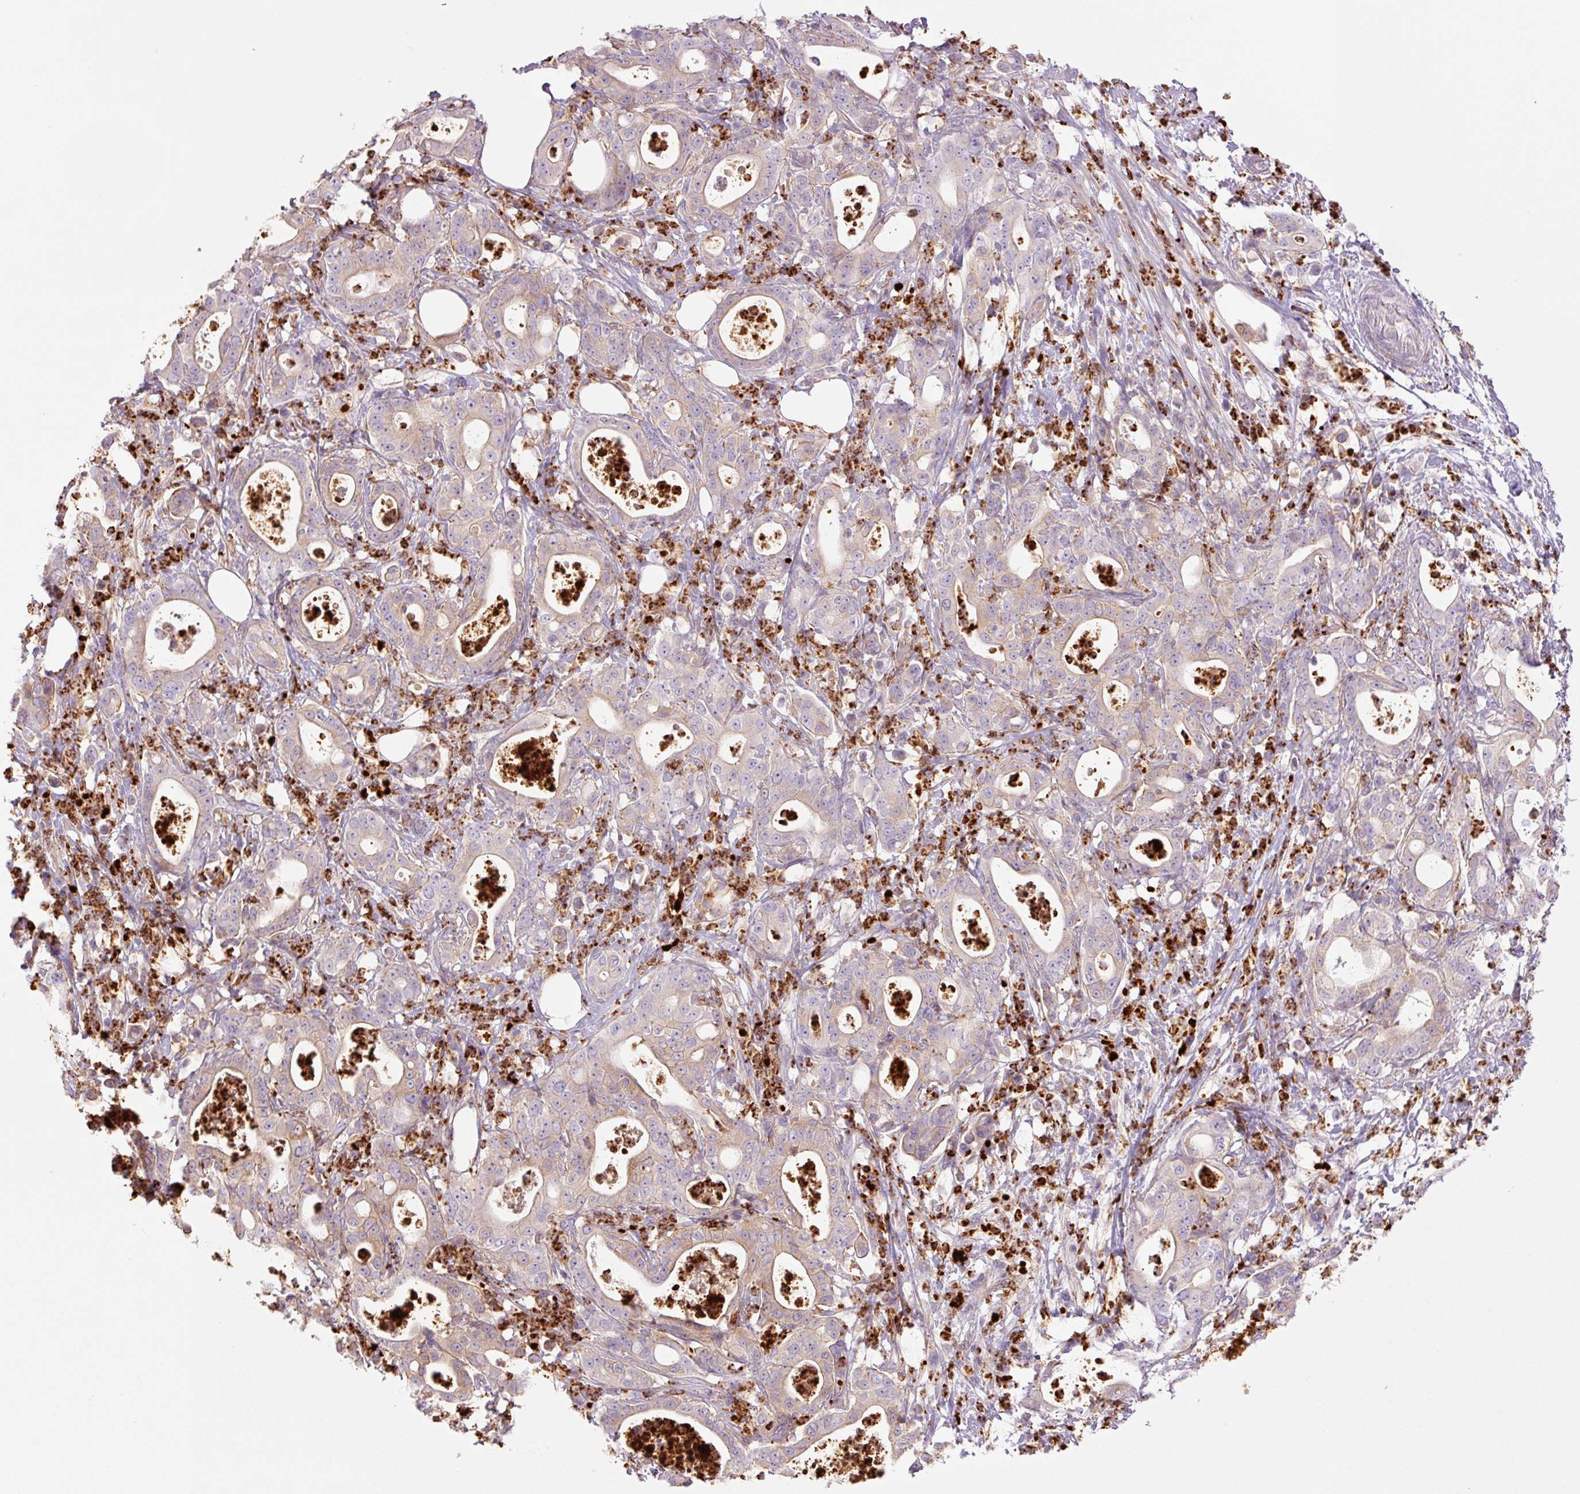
{"staining": {"intensity": "weak", "quantity": "<25%", "location": "cytoplasmic/membranous"}, "tissue": "pancreatic cancer", "cell_type": "Tumor cells", "image_type": "cancer", "snomed": [{"axis": "morphology", "description": "Adenocarcinoma, NOS"}, {"axis": "topography", "description": "Pancreas"}], "caption": "This is an IHC micrograph of pancreatic cancer. There is no staining in tumor cells.", "gene": "SH2D6", "patient": {"sex": "male", "age": 71}}